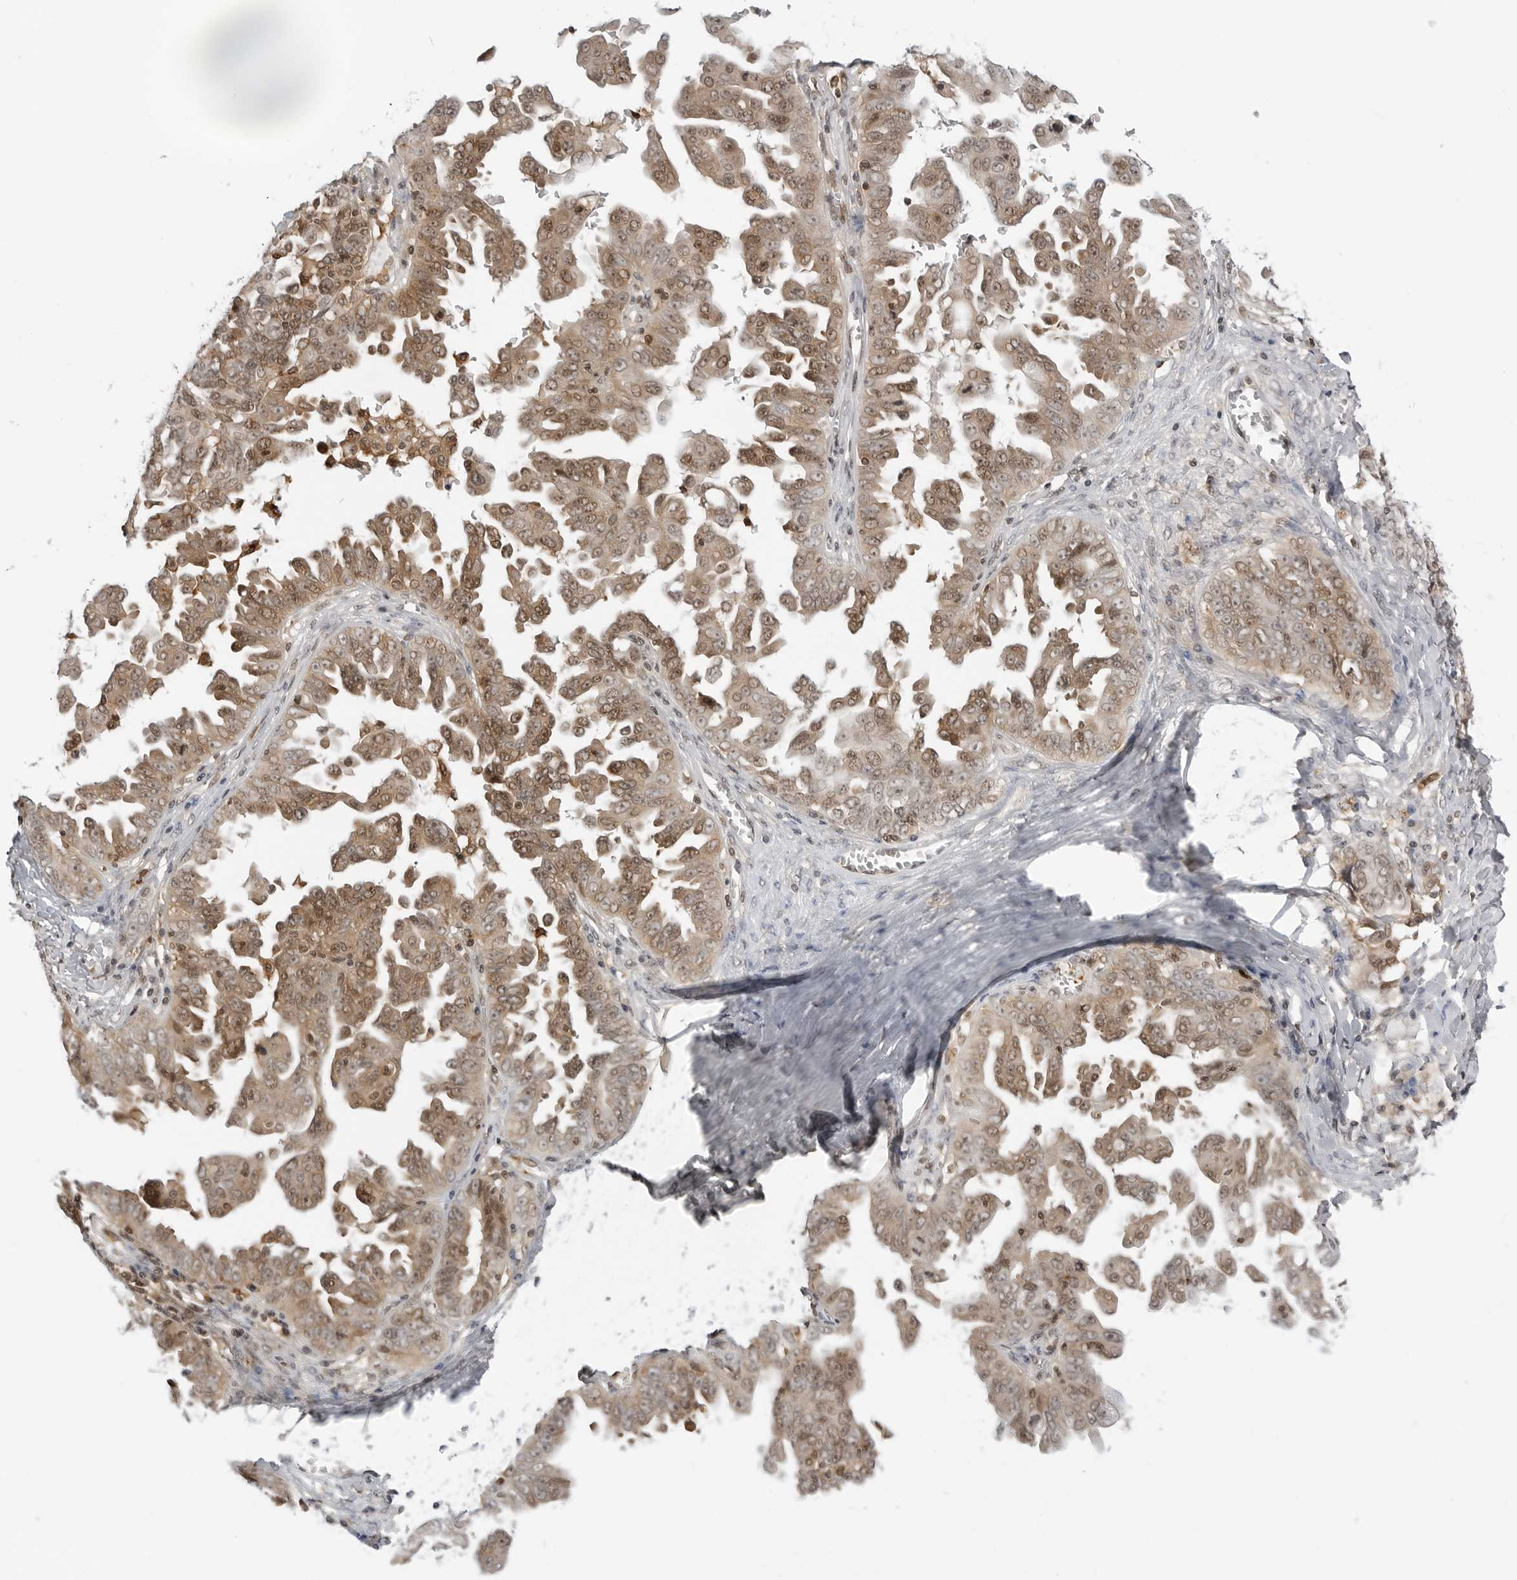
{"staining": {"intensity": "moderate", "quantity": ">75%", "location": "cytoplasmic/membranous,nuclear"}, "tissue": "ovarian cancer", "cell_type": "Tumor cells", "image_type": "cancer", "snomed": [{"axis": "morphology", "description": "Carcinoma, endometroid"}, {"axis": "topography", "description": "Ovary"}], "caption": "Moderate cytoplasmic/membranous and nuclear expression for a protein is seen in about >75% of tumor cells of ovarian cancer (endometroid carcinoma) using IHC.", "gene": "C8orf33", "patient": {"sex": "female", "age": 62}}